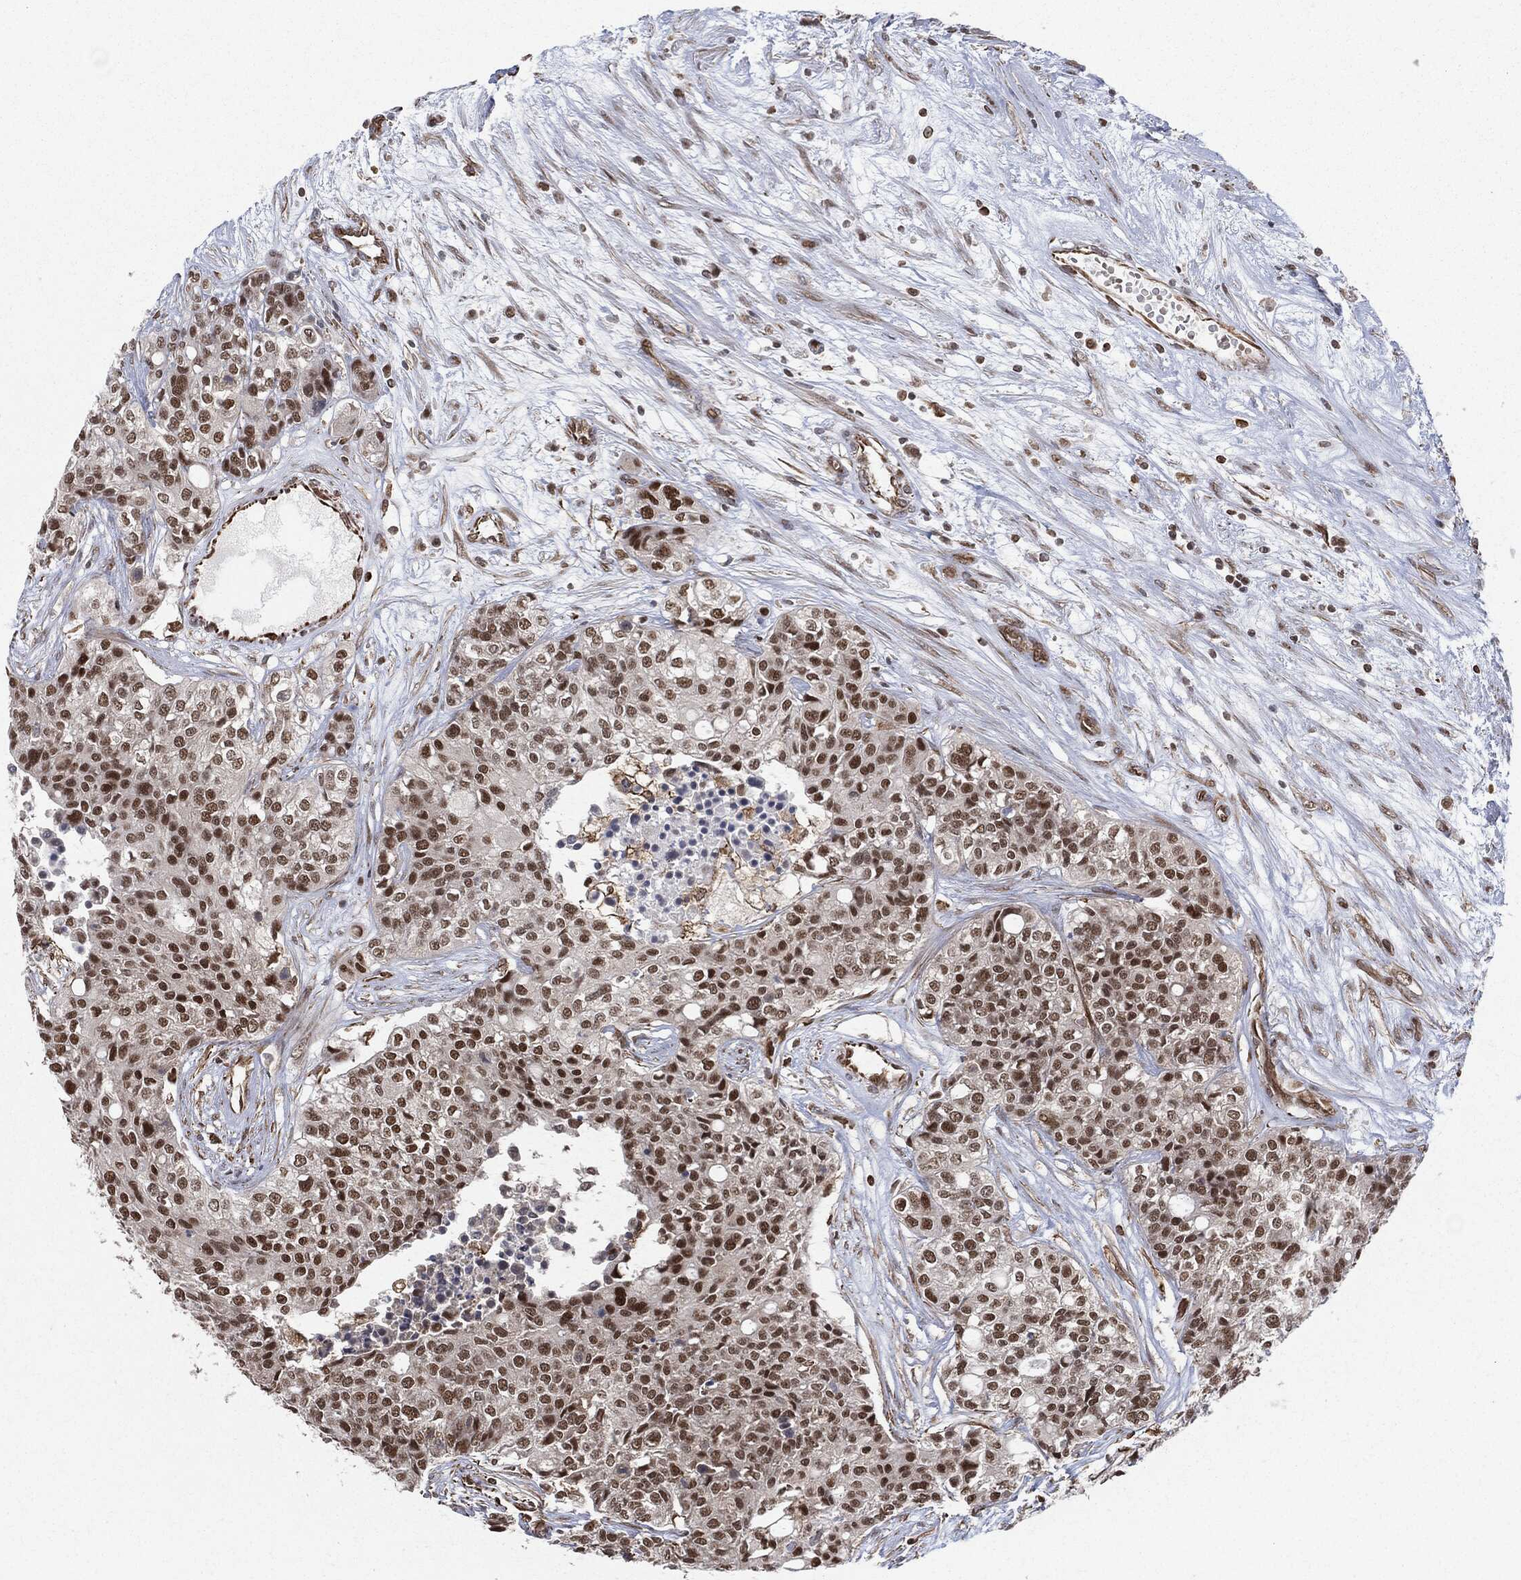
{"staining": {"intensity": "strong", "quantity": "25%-75%", "location": "nuclear"}, "tissue": "carcinoid", "cell_type": "Tumor cells", "image_type": "cancer", "snomed": [{"axis": "morphology", "description": "Carcinoid, malignant, NOS"}, {"axis": "topography", "description": "Colon"}], "caption": "Tumor cells show strong nuclear expression in about 25%-75% of cells in carcinoid.", "gene": "TP53RK", "patient": {"sex": "male", "age": 81}}